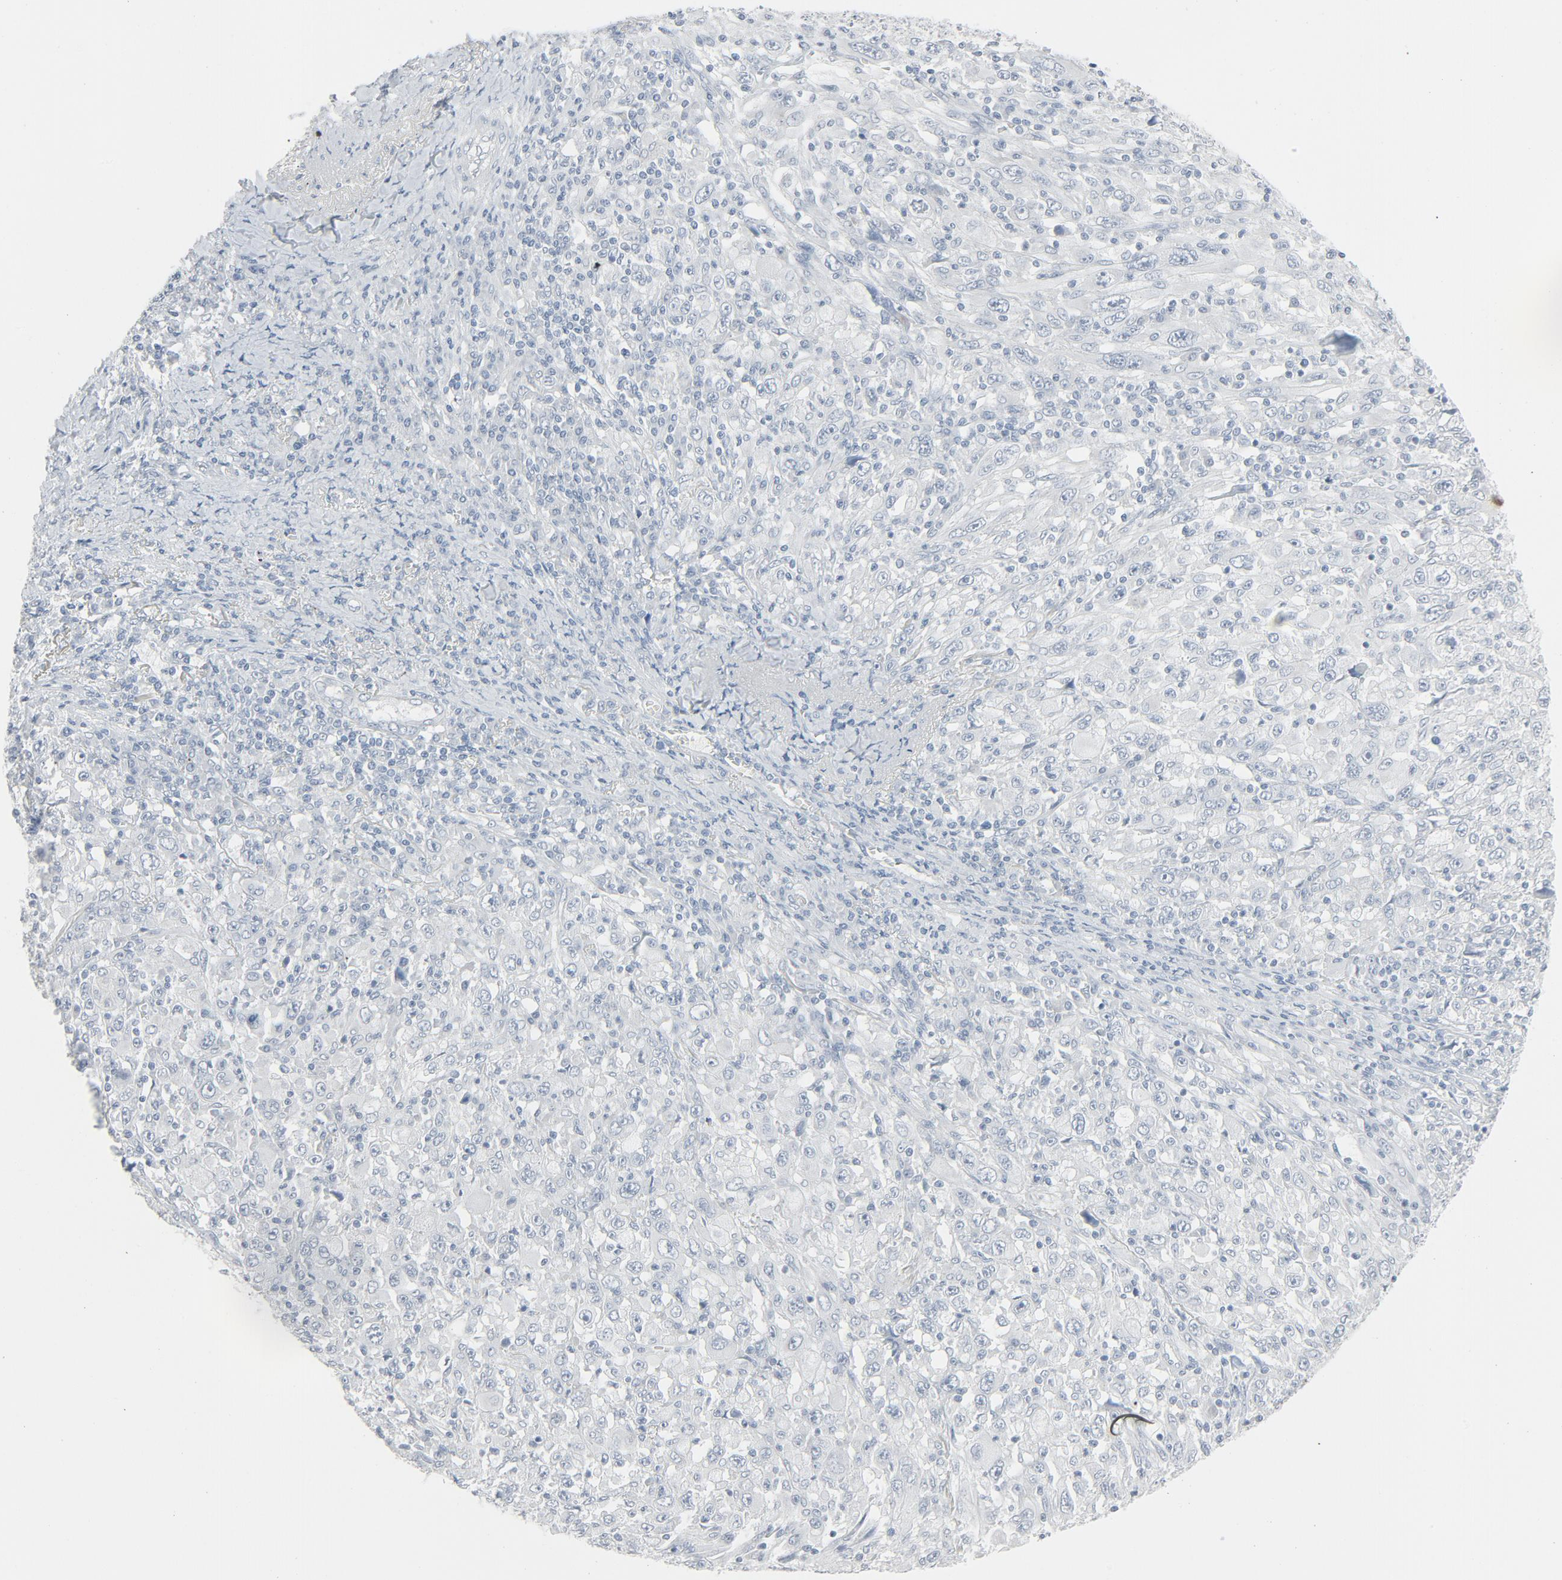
{"staining": {"intensity": "negative", "quantity": "none", "location": "none"}, "tissue": "melanoma", "cell_type": "Tumor cells", "image_type": "cancer", "snomed": [{"axis": "morphology", "description": "Malignant melanoma, Metastatic site"}, {"axis": "topography", "description": "Skin"}], "caption": "Protein analysis of malignant melanoma (metastatic site) demonstrates no significant staining in tumor cells. The staining is performed using DAB (3,3'-diaminobenzidine) brown chromogen with nuclei counter-stained in using hematoxylin.", "gene": "FGFR3", "patient": {"sex": "female", "age": 56}}